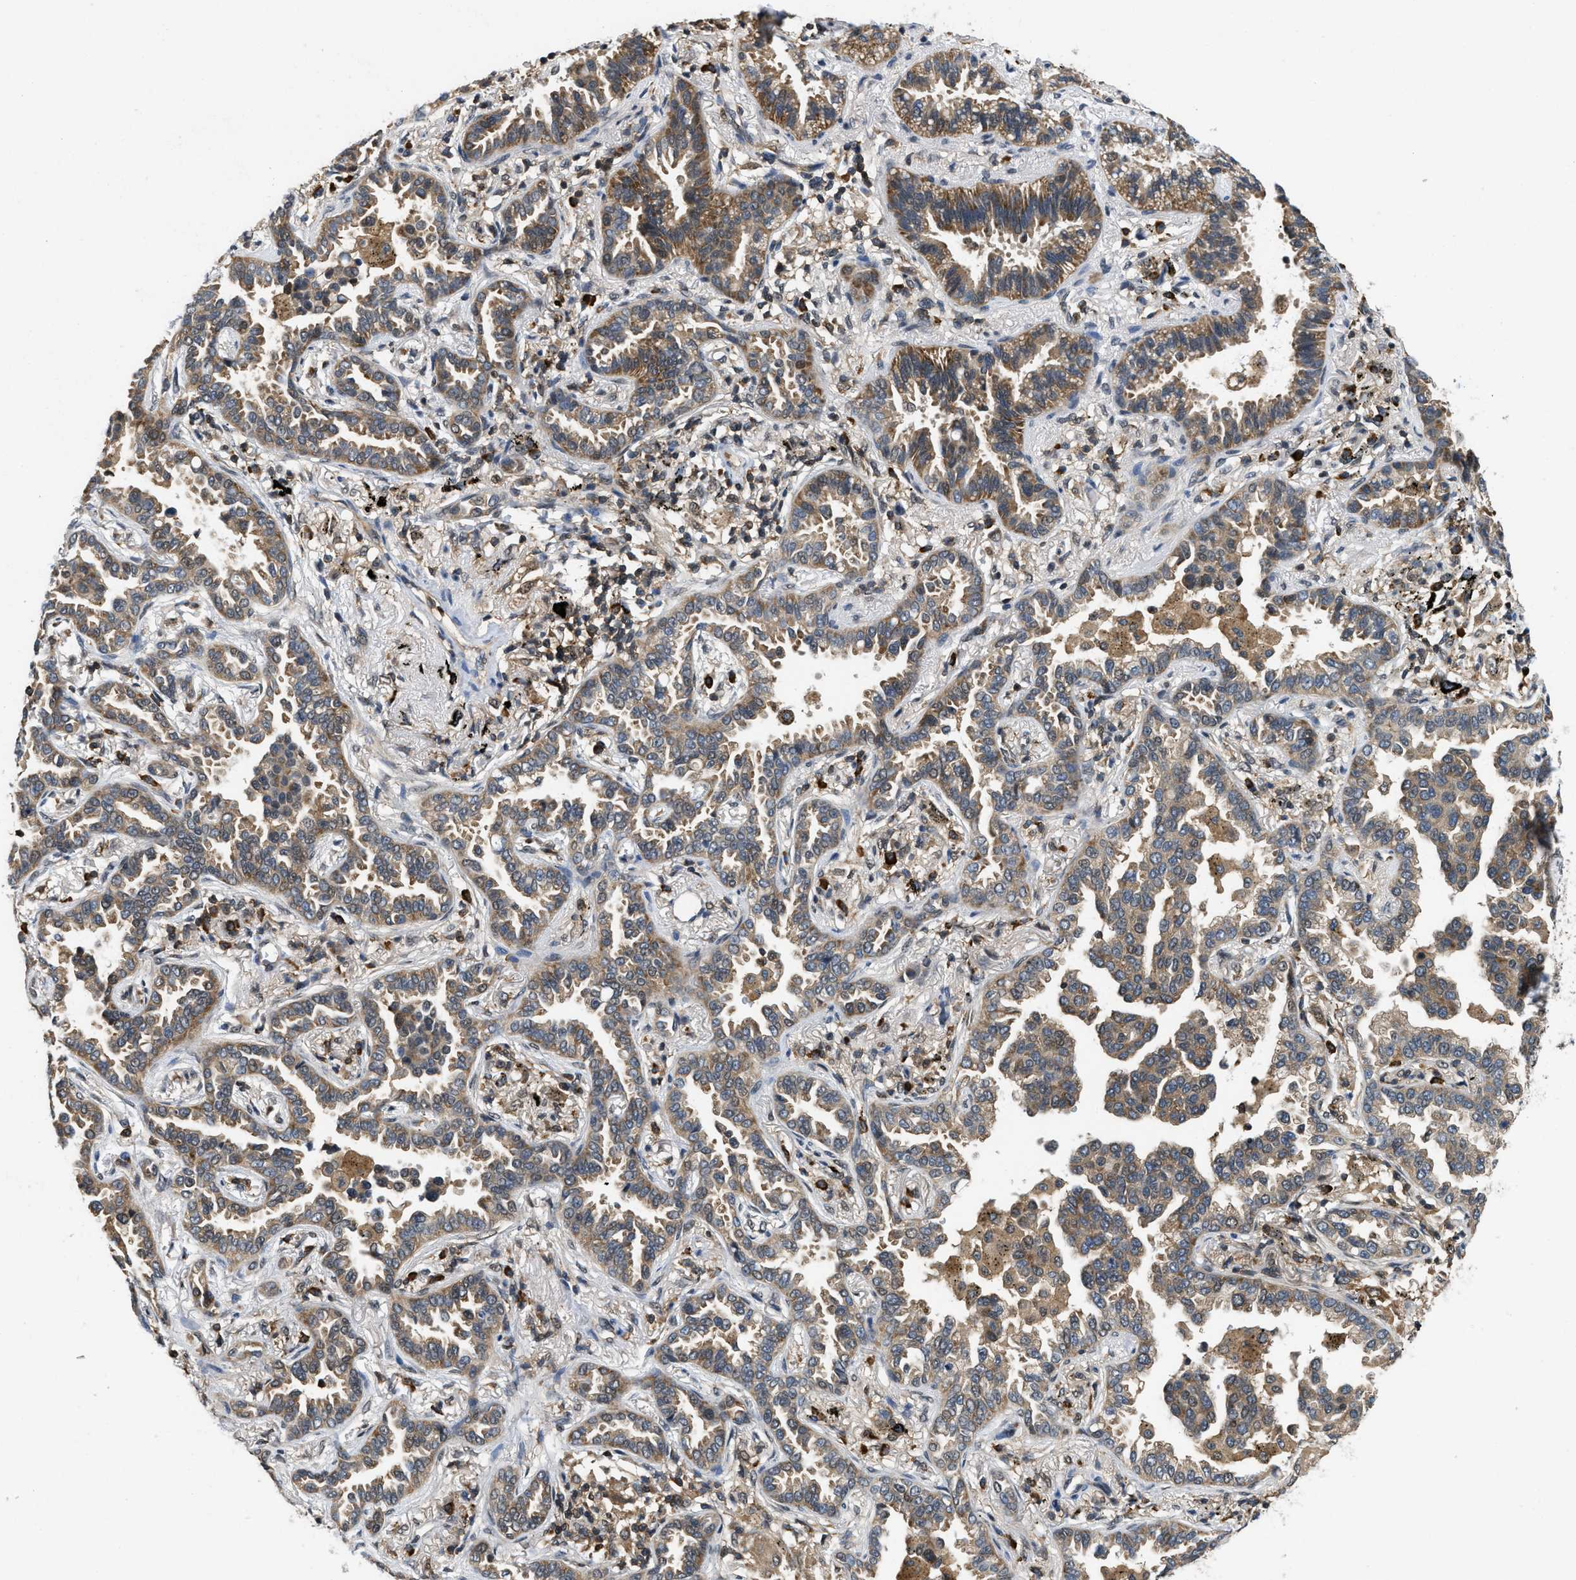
{"staining": {"intensity": "moderate", "quantity": ">75%", "location": "cytoplasmic/membranous"}, "tissue": "lung cancer", "cell_type": "Tumor cells", "image_type": "cancer", "snomed": [{"axis": "morphology", "description": "Normal tissue, NOS"}, {"axis": "morphology", "description": "Adenocarcinoma, NOS"}, {"axis": "topography", "description": "Lung"}], "caption": "Adenocarcinoma (lung) stained with DAB immunohistochemistry (IHC) displays medium levels of moderate cytoplasmic/membranous expression in about >75% of tumor cells. The staining is performed using DAB brown chromogen to label protein expression. The nuclei are counter-stained blue using hematoxylin.", "gene": "ATF7IP", "patient": {"sex": "male", "age": 59}}